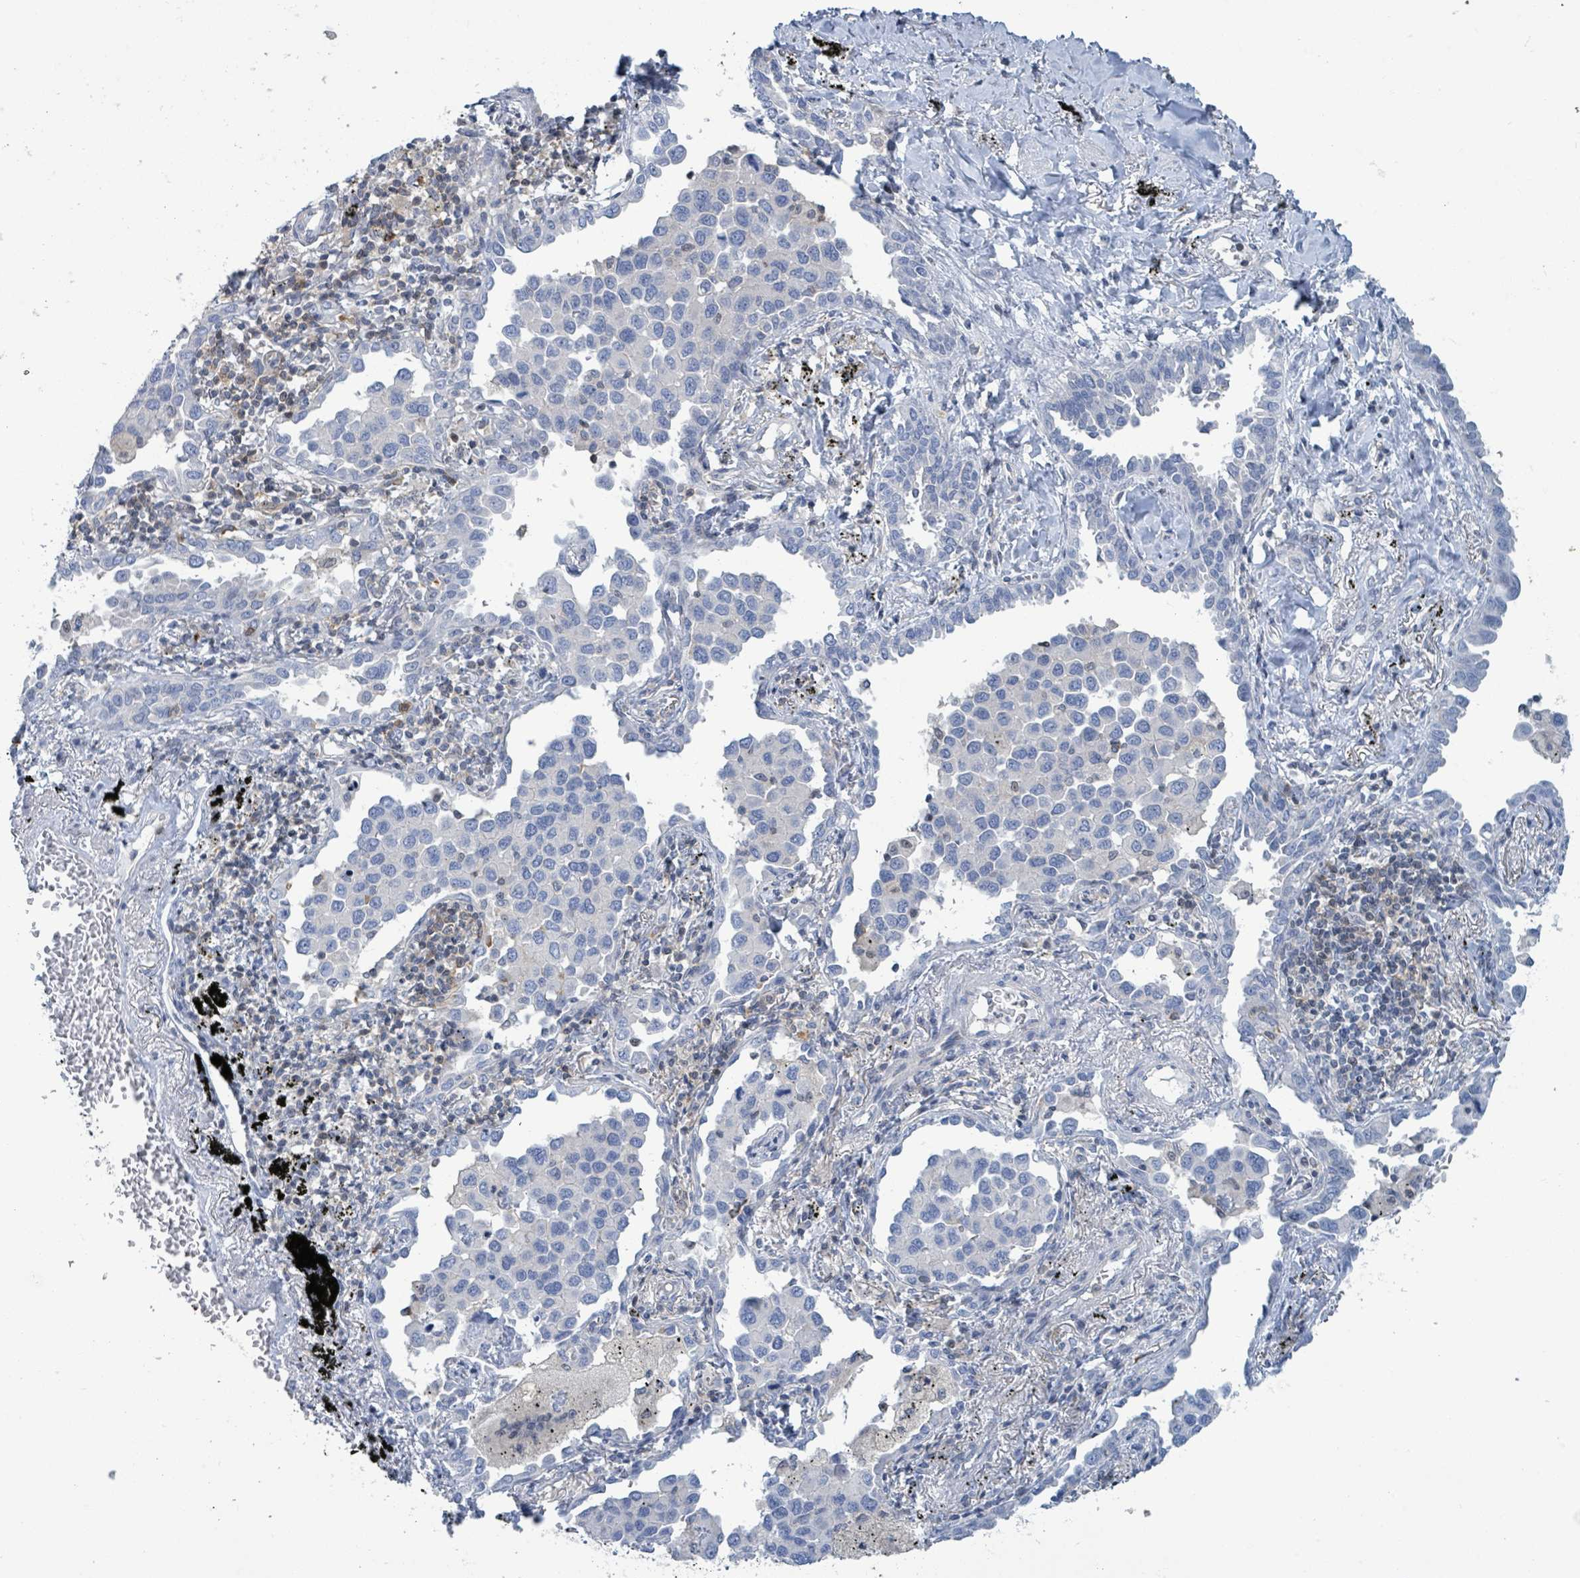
{"staining": {"intensity": "negative", "quantity": "none", "location": "none"}, "tissue": "lung cancer", "cell_type": "Tumor cells", "image_type": "cancer", "snomed": [{"axis": "morphology", "description": "Adenocarcinoma, NOS"}, {"axis": "topography", "description": "Lung"}], "caption": "DAB (3,3'-diaminobenzidine) immunohistochemical staining of lung cancer (adenocarcinoma) displays no significant positivity in tumor cells.", "gene": "DGKZ", "patient": {"sex": "male", "age": 67}}